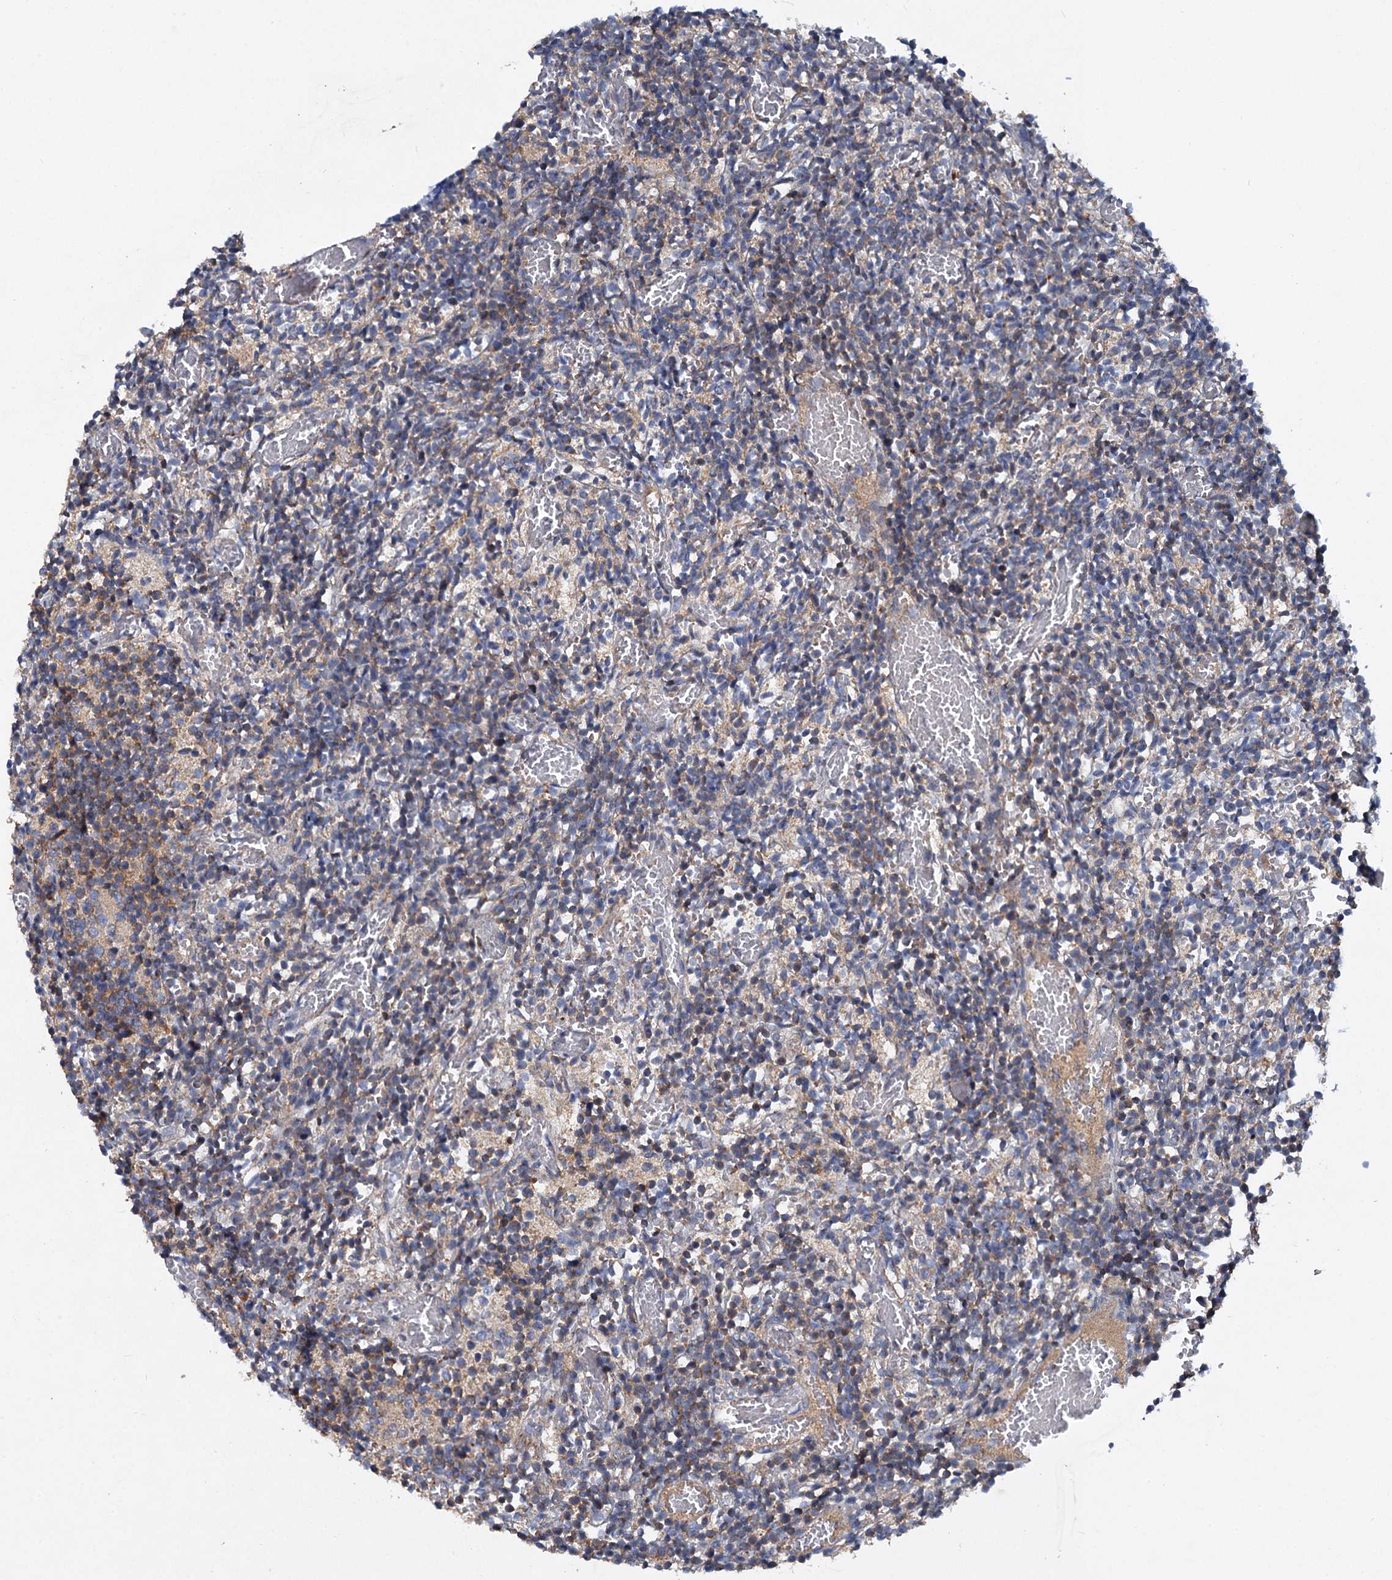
{"staining": {"intensity": "weak", "quantity": "25%-75%", "location": "cytoplasmic/membranous"}, "tissue": "glioma", "cell_type": "Tumor cells", "image_type": "cancer", "snomed": [{"axis": "morphology", "description": "Glioma, malignant, Low grade"}, {"axis": "topography", "description": "Brain"}], "caption": "The micrograph exhibits a brown stain indicating the presence of a protein in the cytoplasmic/membranous of tumor cells in glioma.", "gene": "ALKBH7", "patient": {"sex": "female", "age": 1}}